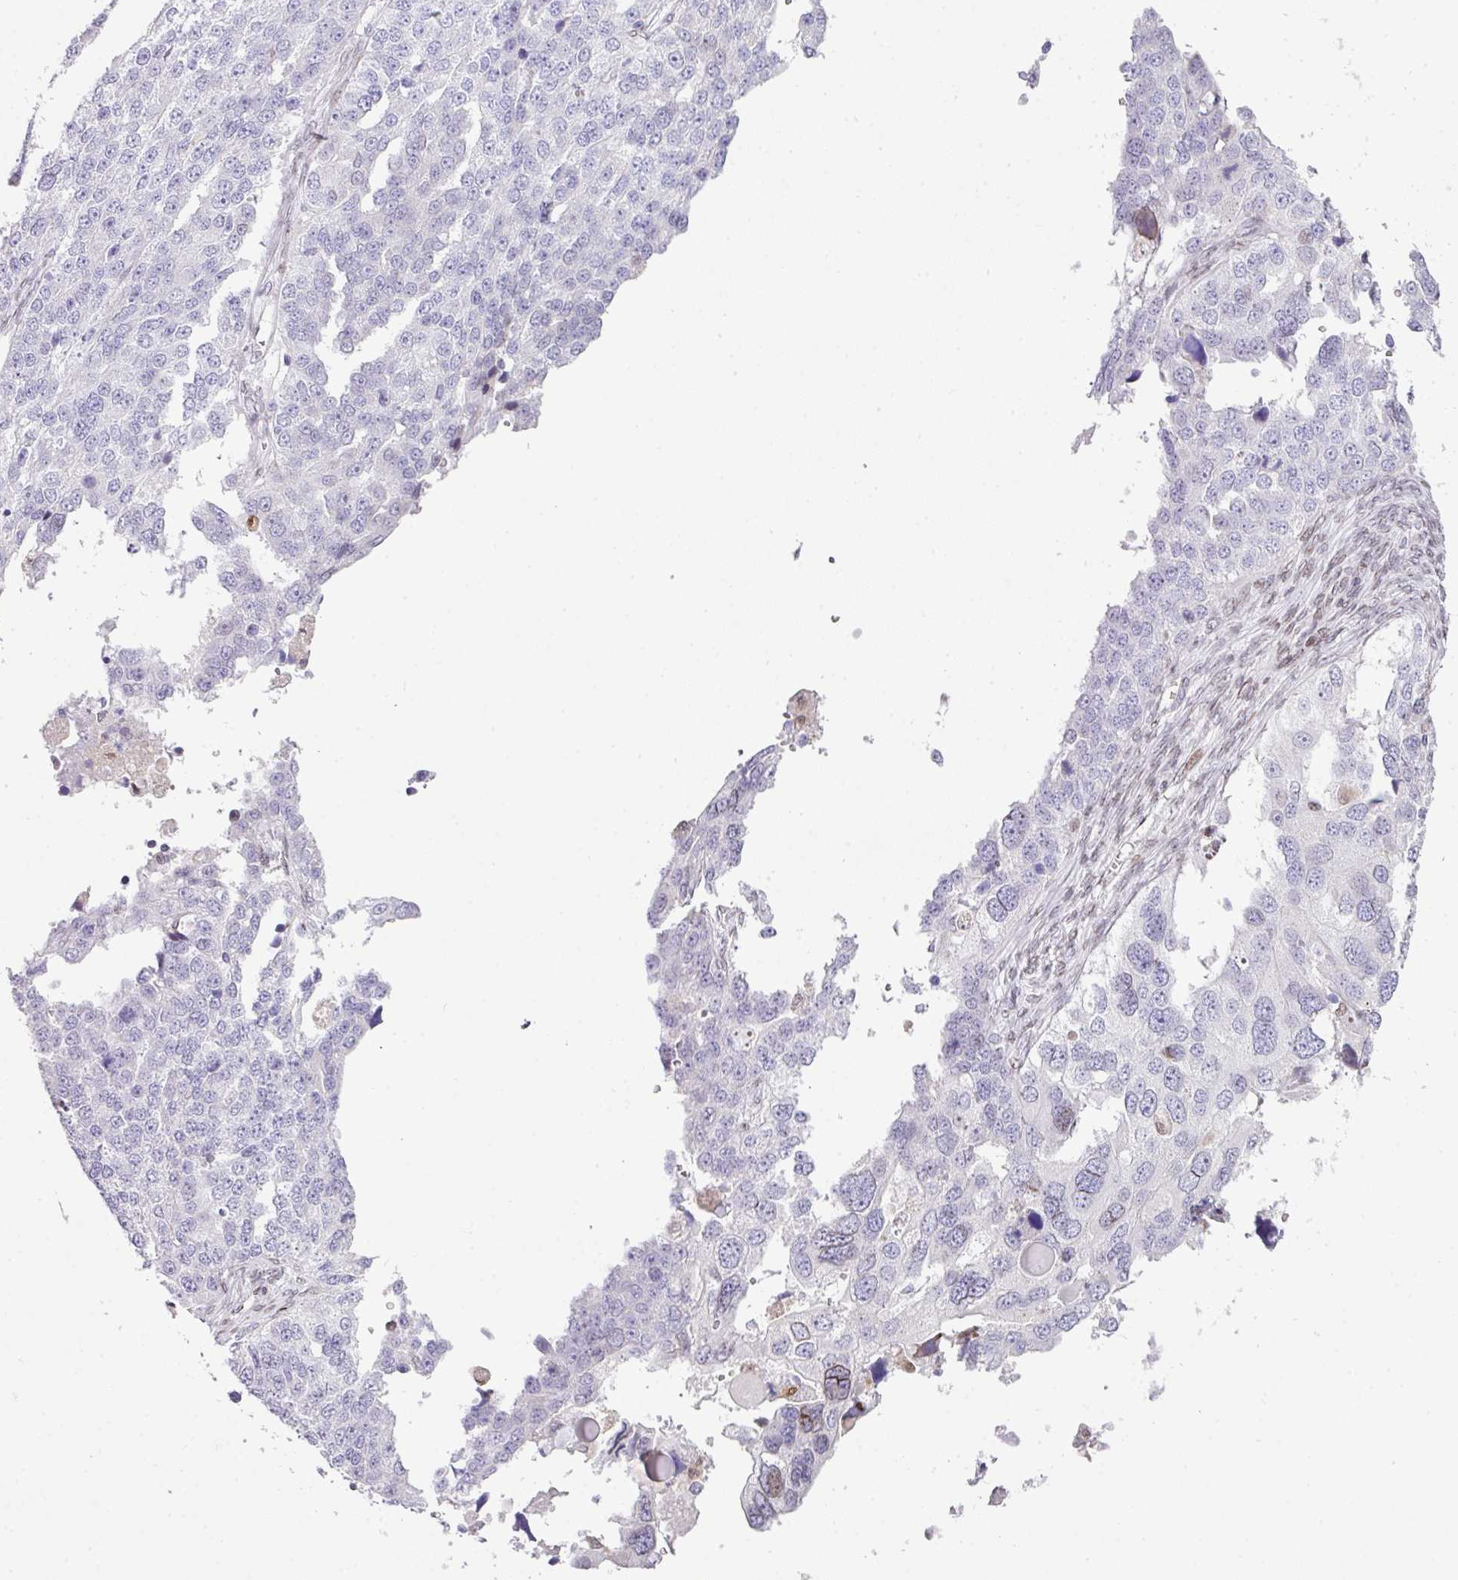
{"staining": {"intensity": "negative", "quantity": "none", "location": "none"}, "tissue": "ovarian cancer", "cell_type": "Tumor cells", "image_type": "cancer", "snomed": [{"axis": "morphology", "description": "Cystadenocarcinoma, serous, NOS"}, {"axis": "topography", "description": "Ovary"}], "caption": "Immunohistochemical staining of human ovarian cancer (serous cystadenocarcinoma) demonstrates no significant staining in tumor cells.", "gene": "PLK1", "patient": {"sex": "female", "age": 76}}